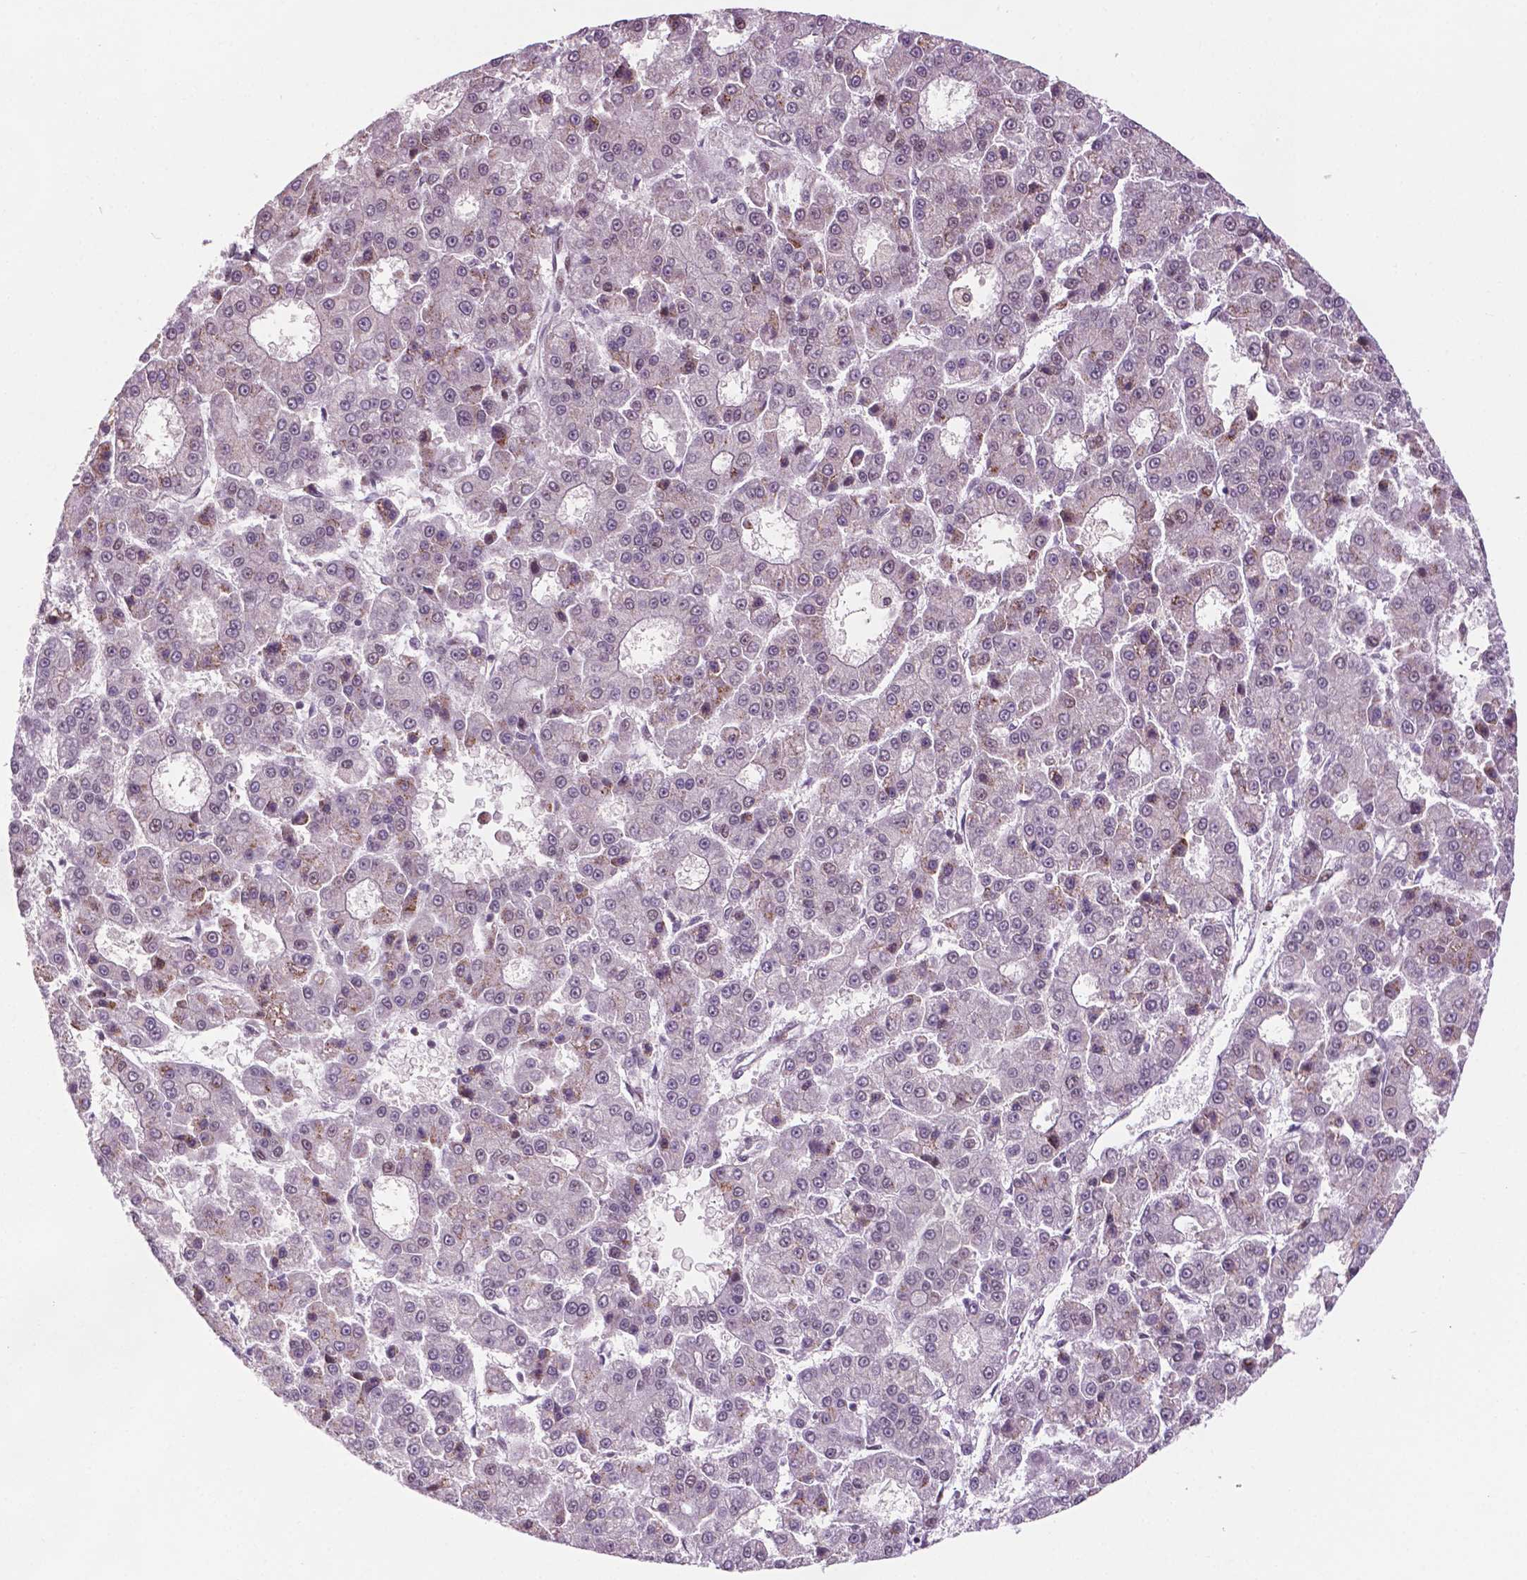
{"staining": {"intensity": "weak", "quantity": "<25%", "location": "nuclear"}, "tissue": "liver cancer", "cell_type": "Tumor cells", "image_type": "cancer", "snomed": [{"axis": "morphology", "description": "Carcinoma, Hepatocellular, NOS"}, {"axis": "topography", "description": "Liver"}], "caption": "Immunohistochemistry (IHC) histopathology image of human hepatocellular carcinoma (liver) stained for a protein (brown), which shows no expression in tumor cells.", "gene": "PER2", "patient": {"sex": "male", "age": 70}}